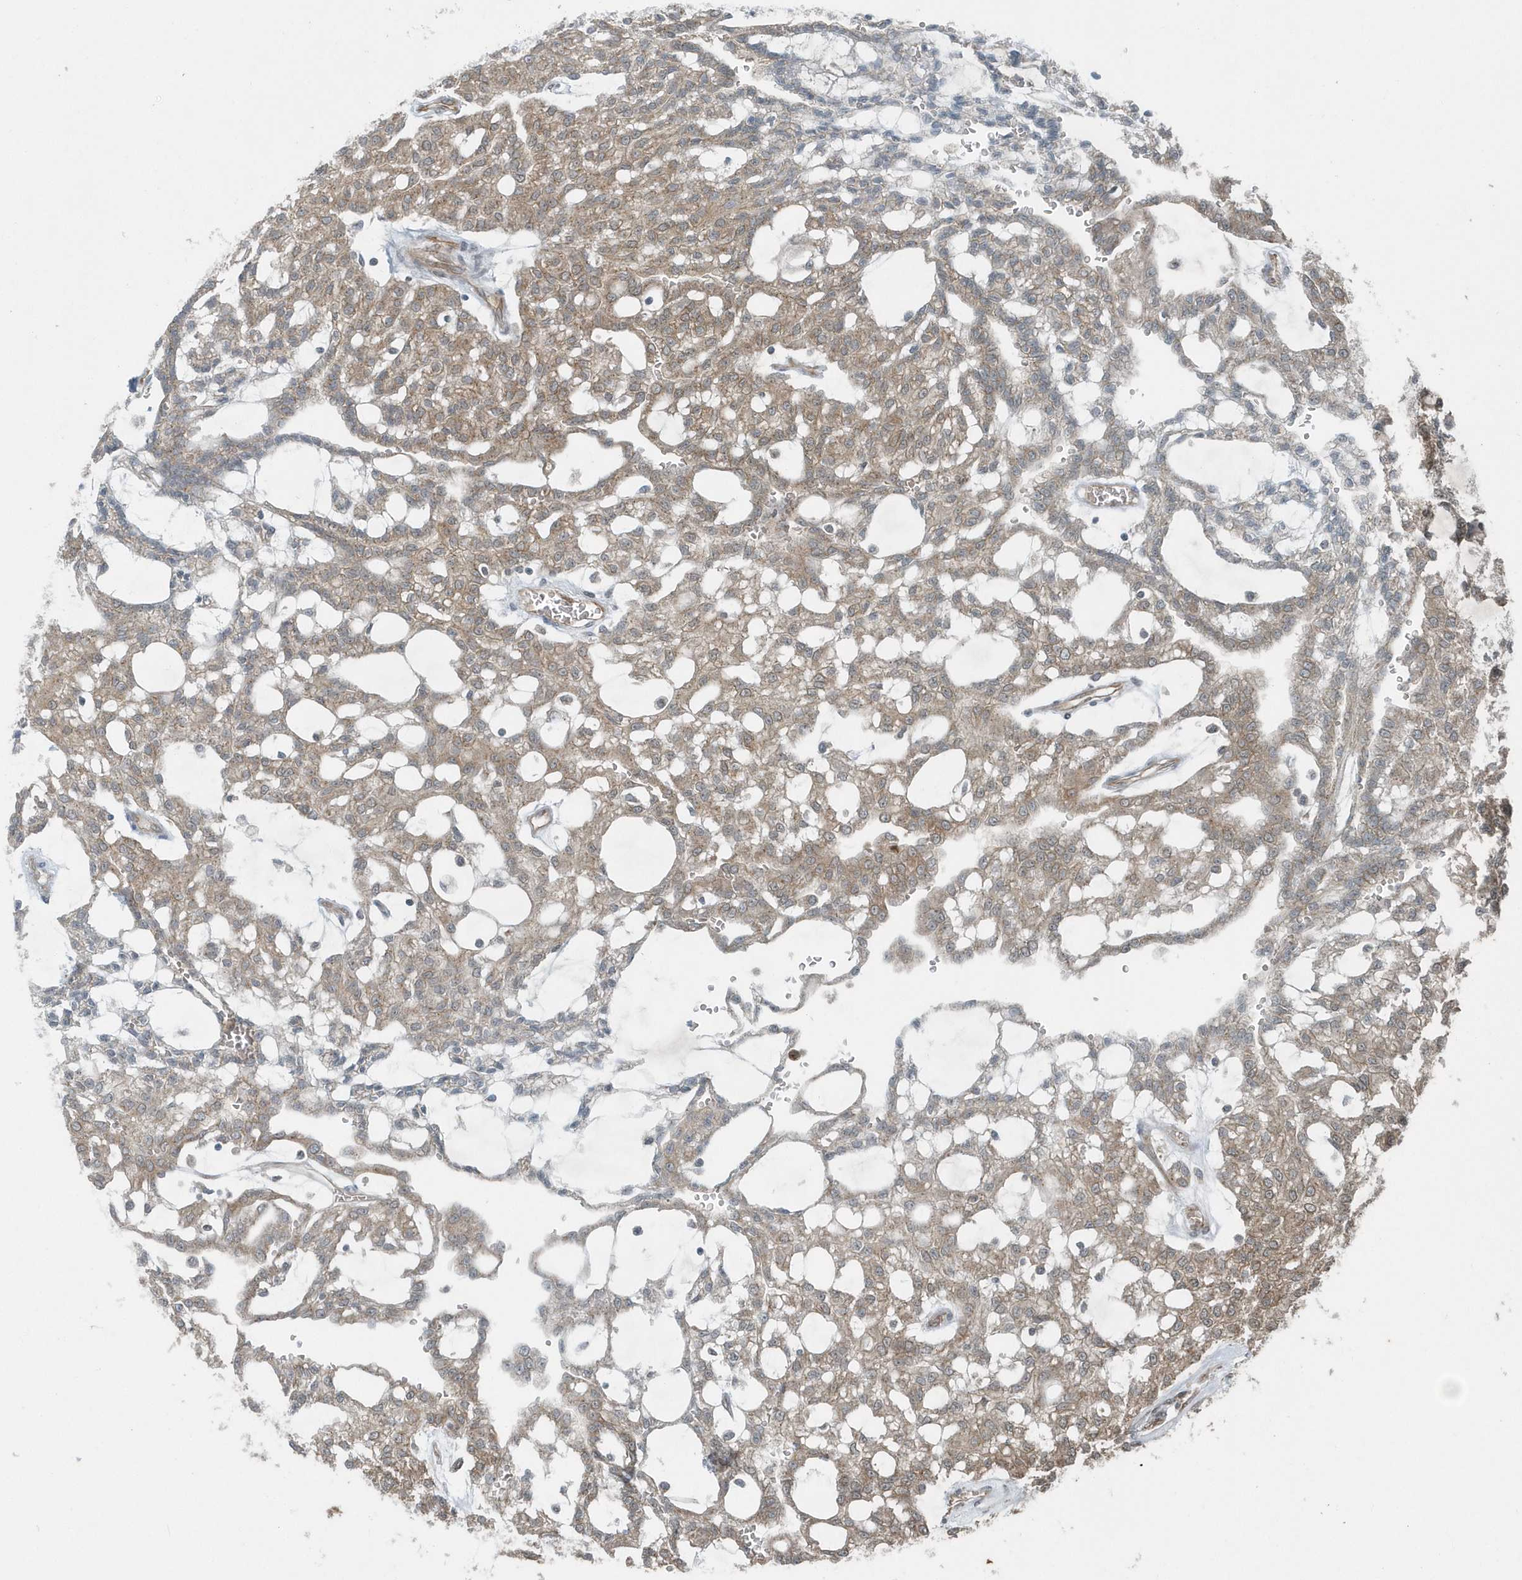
{"staining": {"intensity": "weak", "quantity": "25%-75%", "location": "cytoplasmic/membranous"}, "tissue": "renal cancer", "cell_type": "Tumor cells", "image_type": "cancer", "snomed": [{"axis": "morphology", "description": "Adenocarcinoma, NOS"}, {"axis": "topography", "description": "Kidney"}], "caption": "Protein analysis of adenocarcinoma (renal) tissue reveals weak cytoplasmic/membranous positivity in approximately 25%-75% of tumor cells.", "gene": "GCC2", "patient": {"sex": "male", "age": 63}}